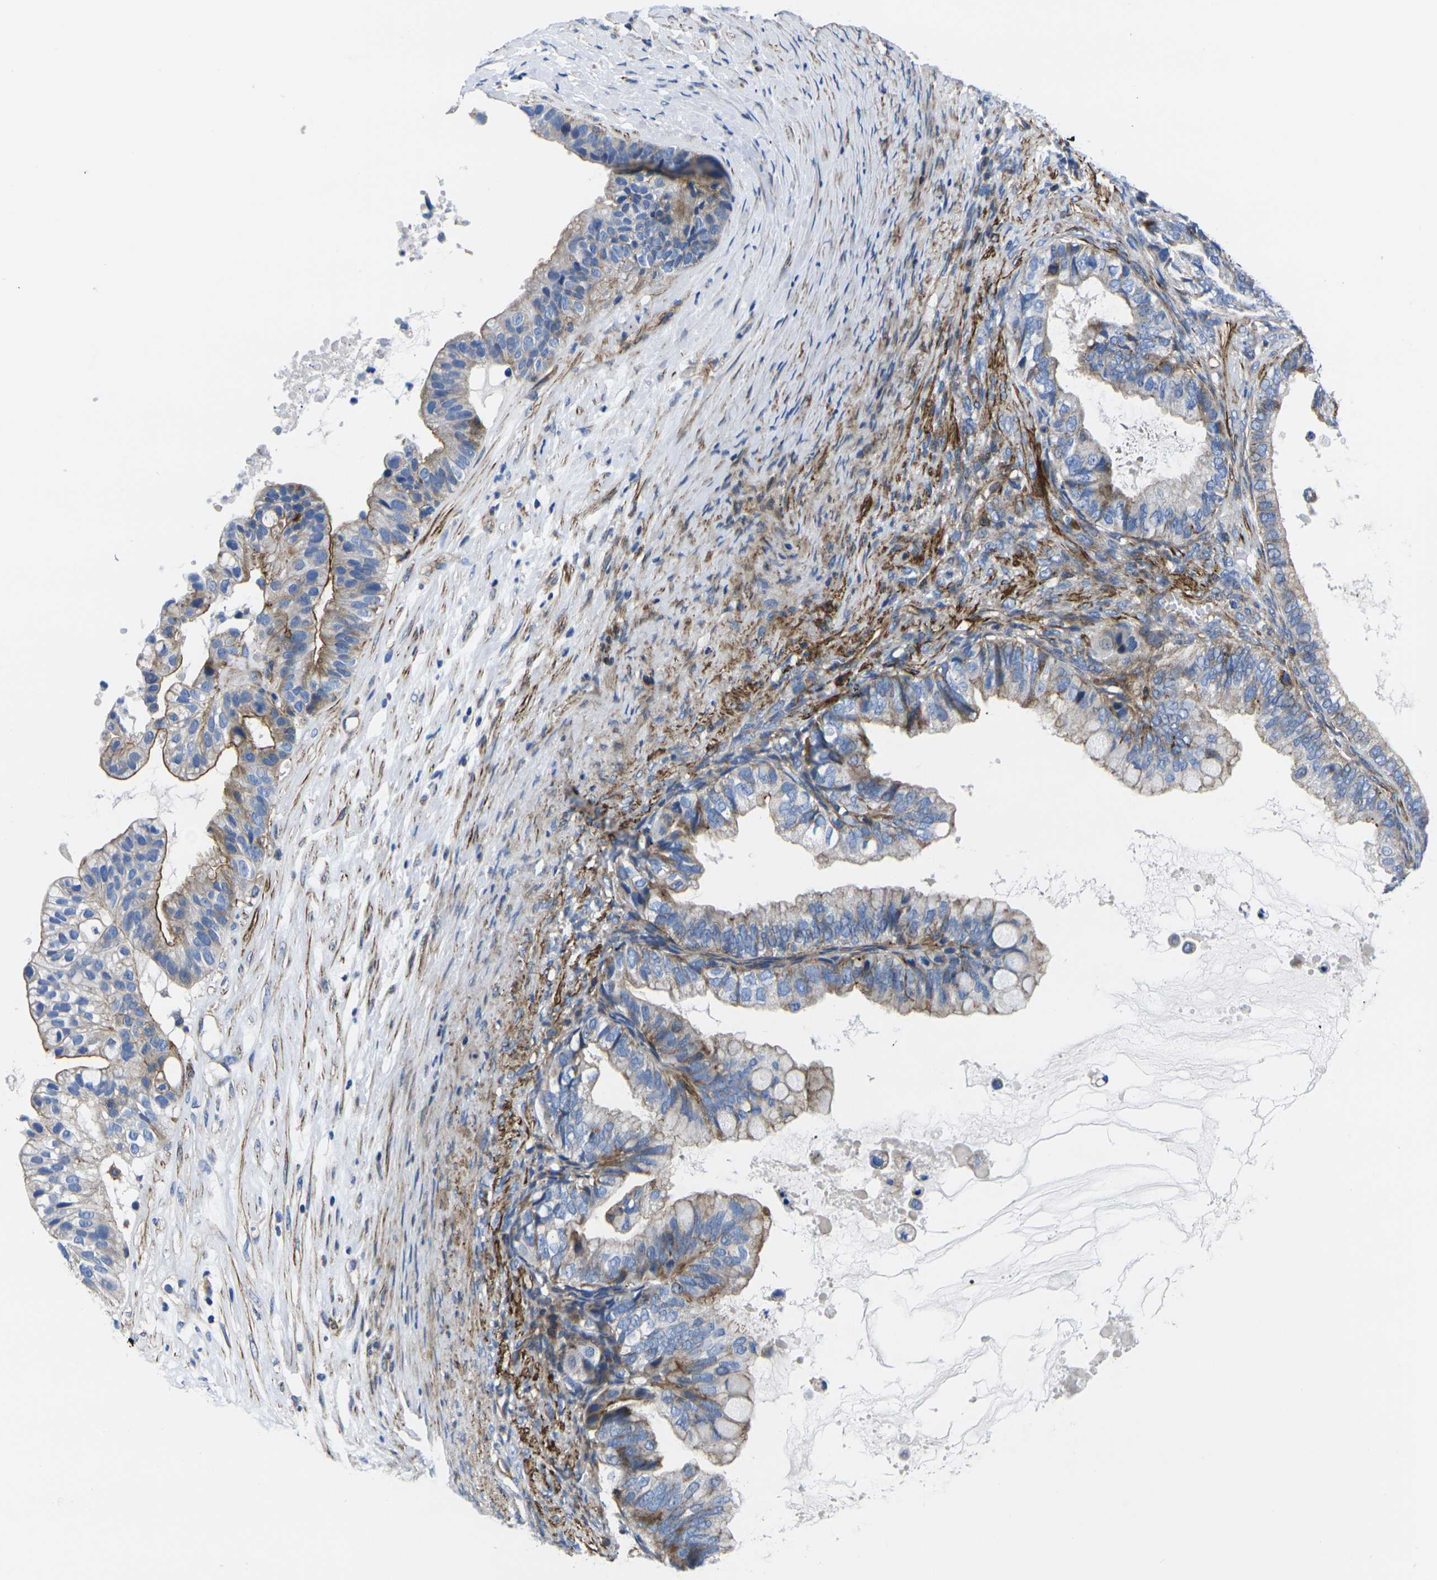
{"staining": {"intensity": "moderate", "quantity": "25%-75%", "location": "cytoplasmic/membranous"}, "tissue": "ovarian cancer", "cell_type": "Tumor cells", "image_type": "cancer", "snomed": [{"axis": "morphology", "description": "Cystadenocarcinoma, mucinous, NOS"}, {"axis": "topography", "description": "Ovary"}], "caption": "This is a histology image of immunohistochemistry staining of ovarian cancer, which shows moderate expression in the cytoplasmic/membranous of tumor cells.", "gene": "GPR4", "patient": {"sex": "female", "age": 80}}